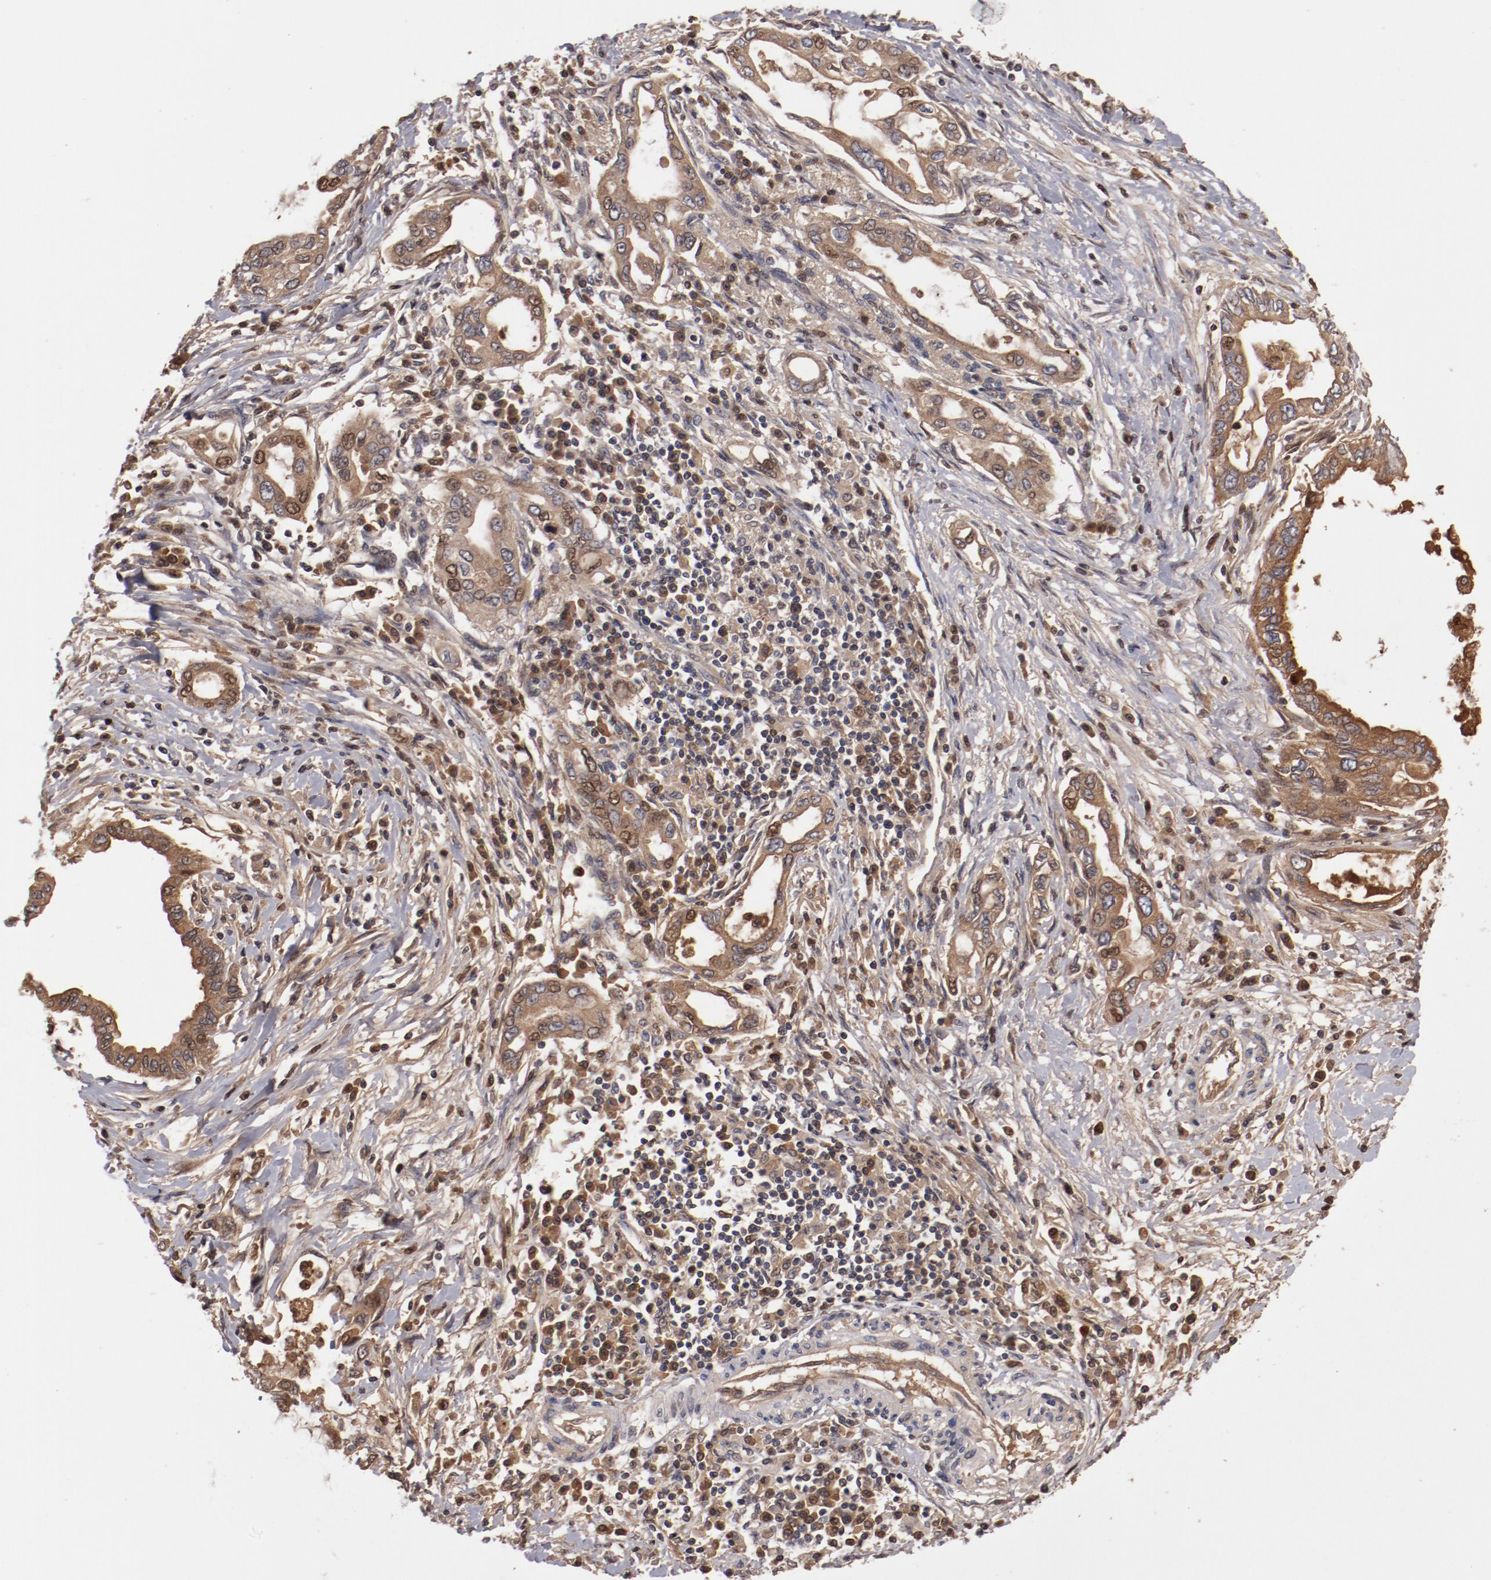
{"staining": {"intensity": "moderate", "quantity": "25%-75%", "location": "cytoplasmic/membranous"}, "tissue": "pancreatic cancer", "cell_type": "Tumor cells", "image_type": "cancer", "snomed": [{"axis": "morphology", "description": "Adenocarcinoma, NOS"}, {"axis": "topography", "description": "Pancreas"}], "caption": "A brown stain shows moderate cytoplasmic/membranous staining of a protein in pancreatic adenocarcinoma tumor cells.", "gene": "SERPINA7", "patient": {"sex": "female", "age": 57}}